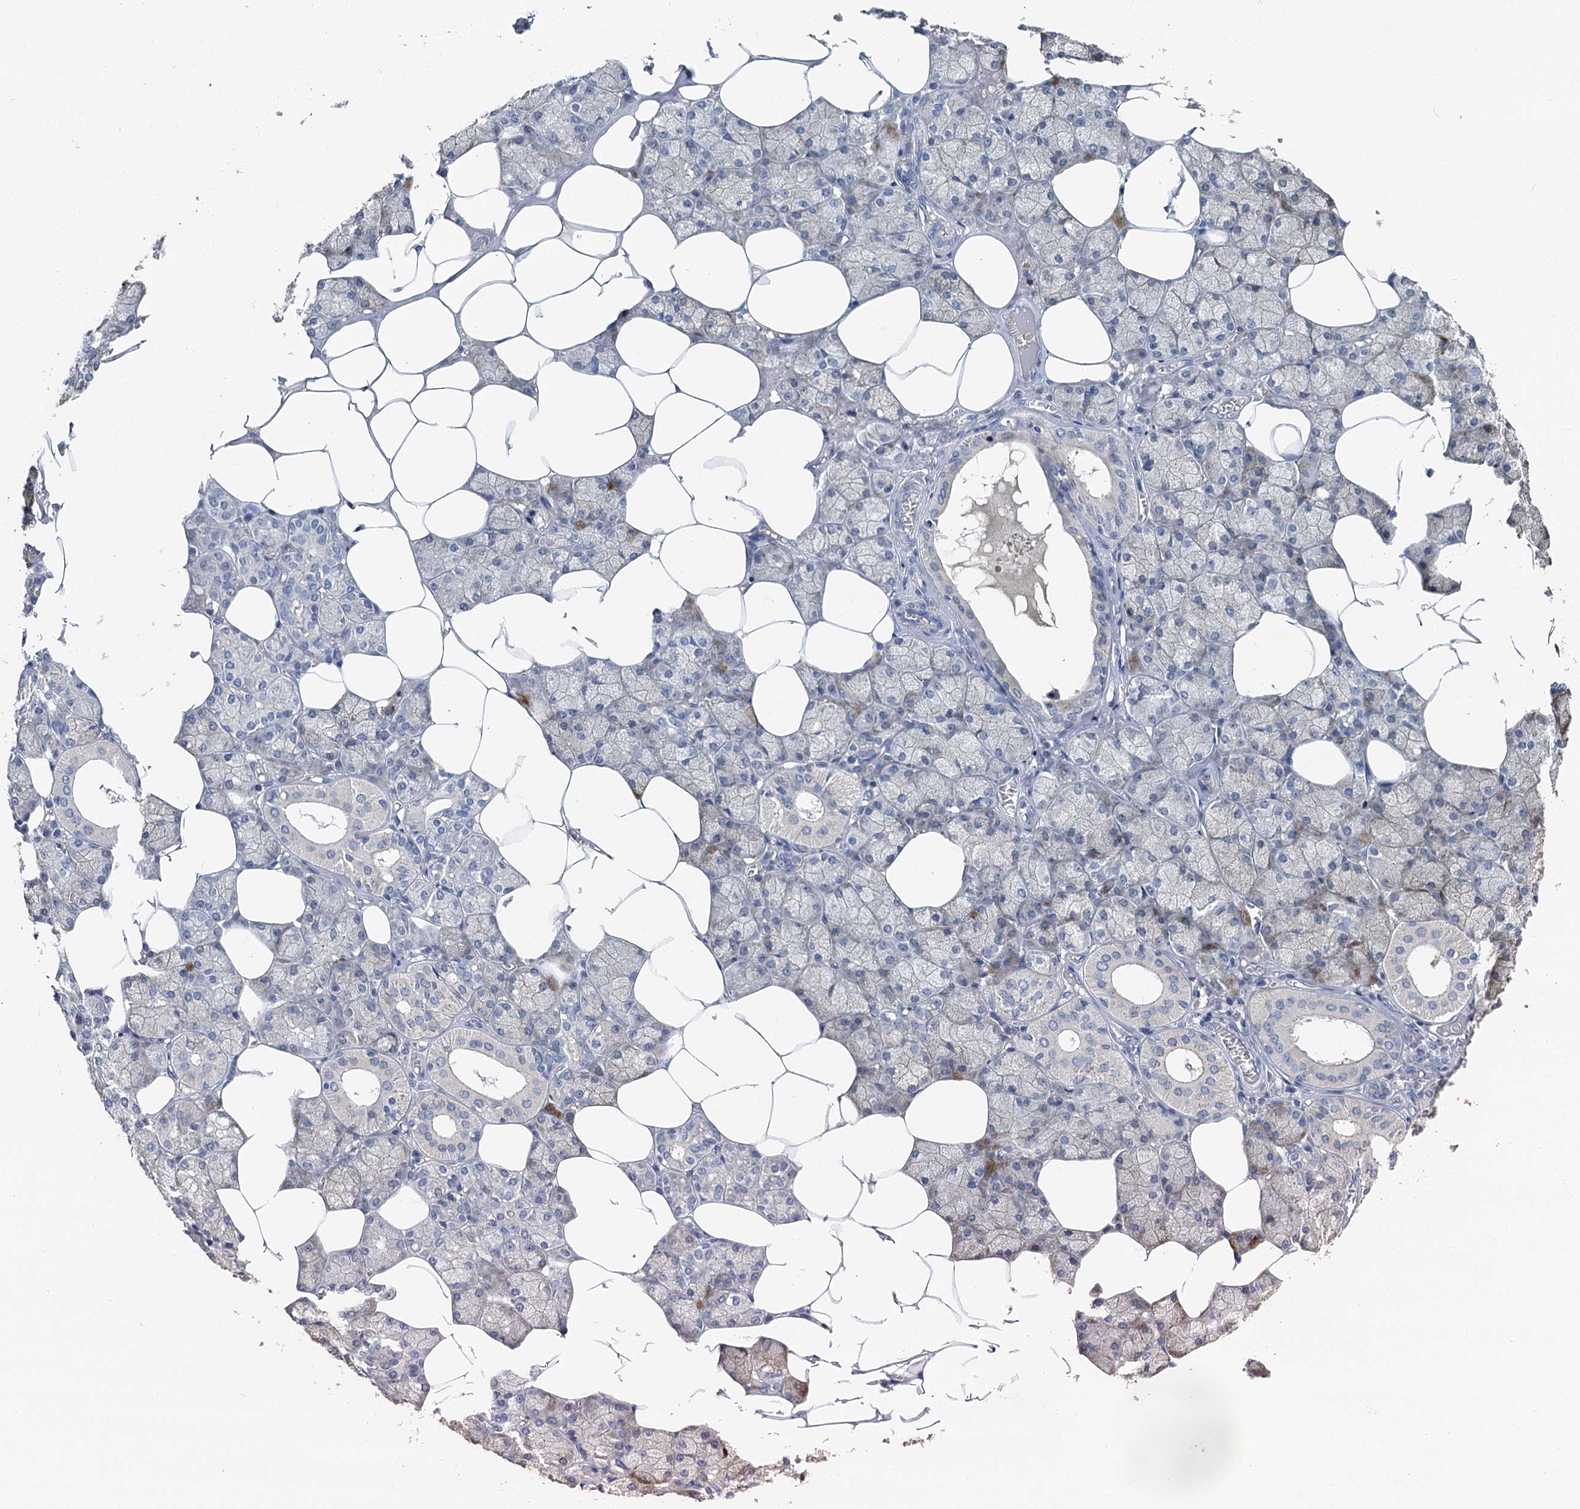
{"staining": {"intensity": "weak", "quantity": "<25%", "location": "cytoplasmic/membranous"}, "tissue": "salivary gland", "cell_type": "Glandular cells", "image_type": "normal", "snomed": [{"axis": "morphology", "description": "Normal tissue, NOS"}, {"axis": "topography", "description": "Salivary gland"}], "caption": "A high-resolution image shows IHC staining of unremarkable salivary gland, which exhibits no significant expression in glandular cells.", "gene": "SPINK9", "patient": {"sex": "male", "age": 62}}